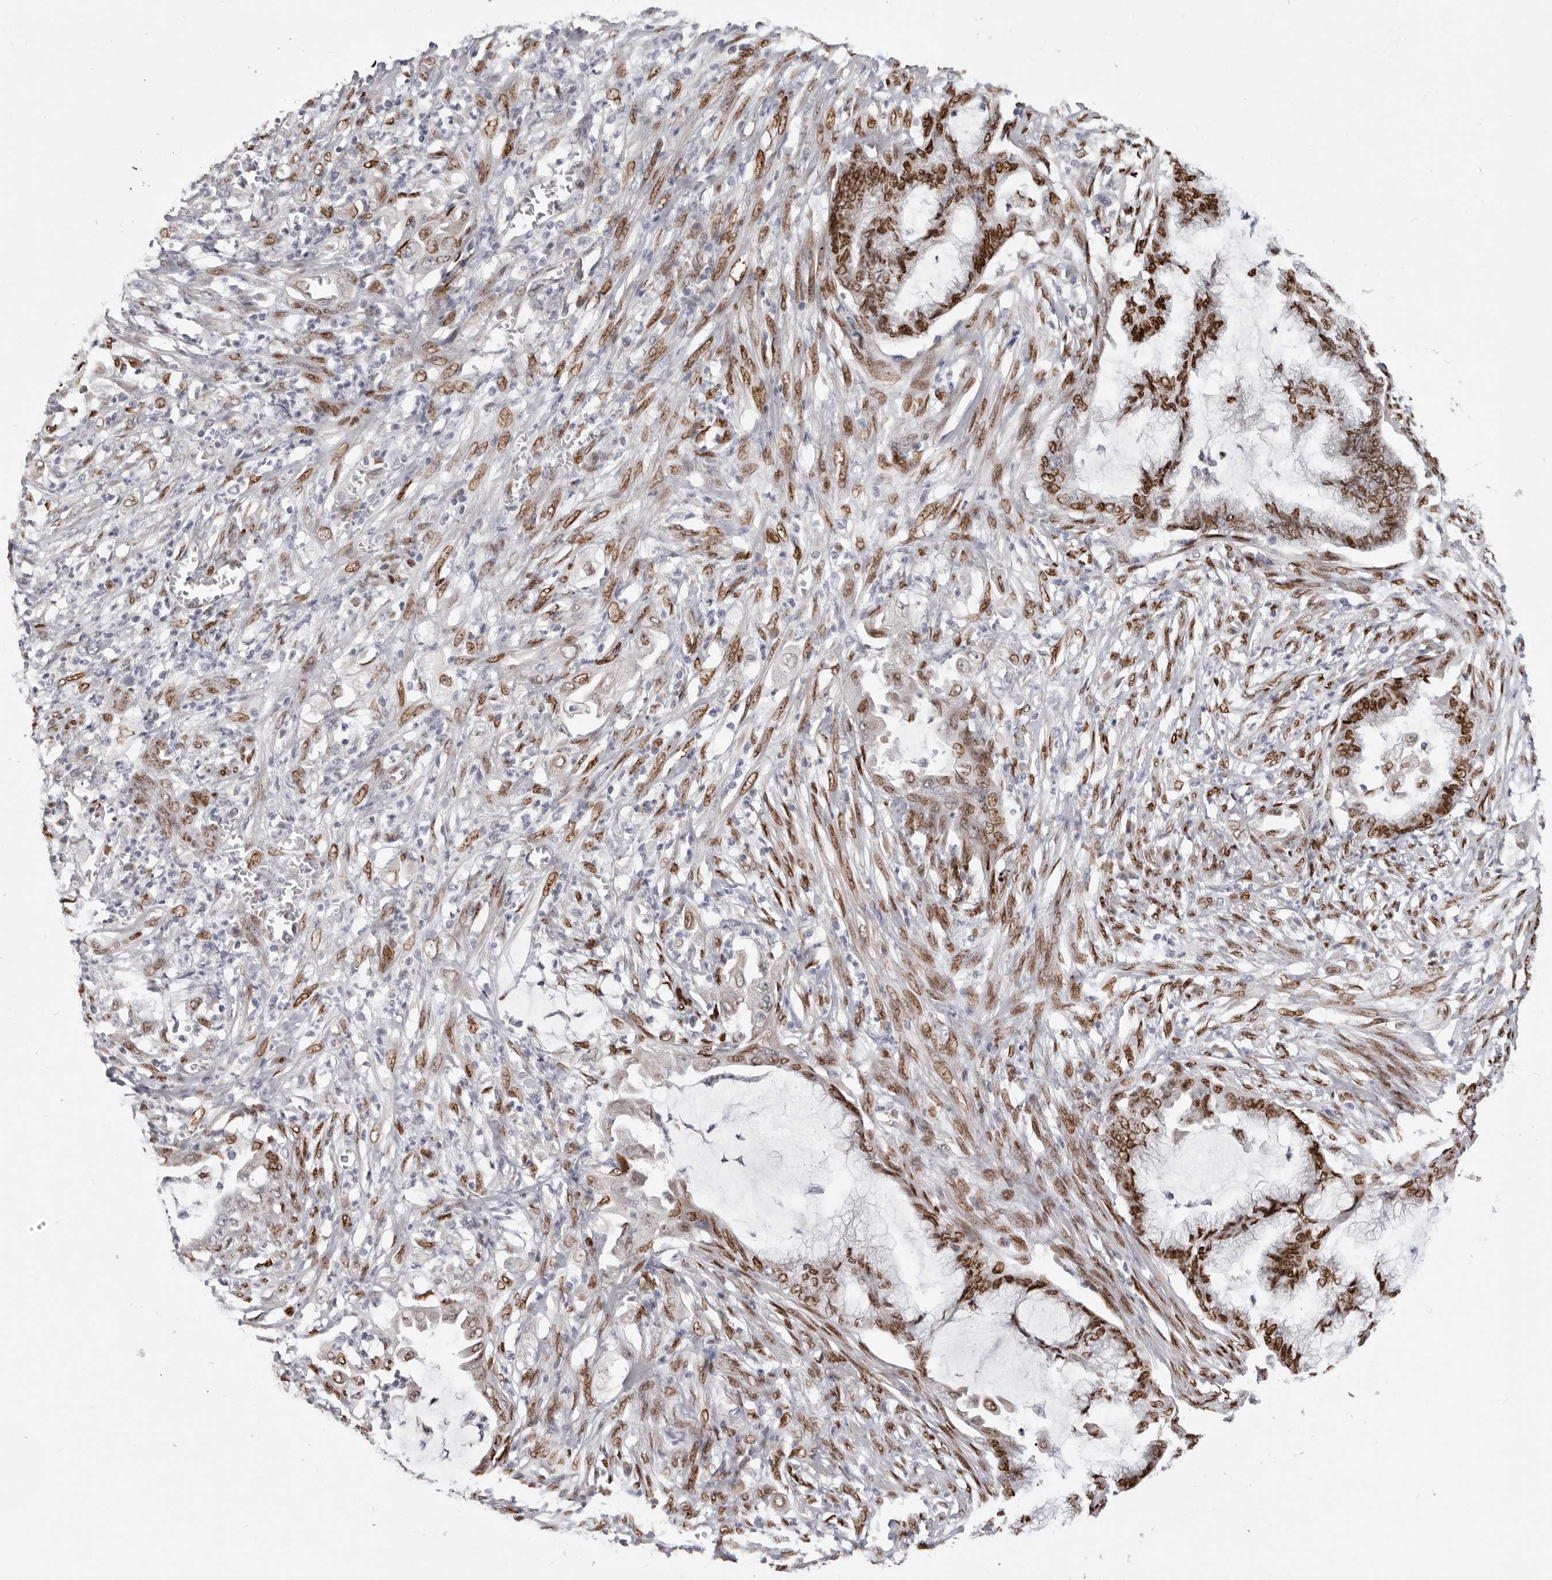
{"staining": {"intensity": "strong", "quantity": ">75%", "location": "nuclear"}, "tissue": "endometrial cancer", "cell_type": "Tumor cells", "image_type": "cancer", "snomed": [{"axis": "morphology", "description": "Adenocarcinoma, NOS"}, {"axis": "topography", "description": "Endometrium"}], "caption": "IHC photomicrograph of neoplastic tissue: endometrial cancer stained using immunohistochemistry demonstrates high levels of strong protein expression localized specifically in the nuclear of tumor cells, appearing as a nuclear brown color.", "gene": "SRP19", "patient": {"sex": "female", "age": 86}}